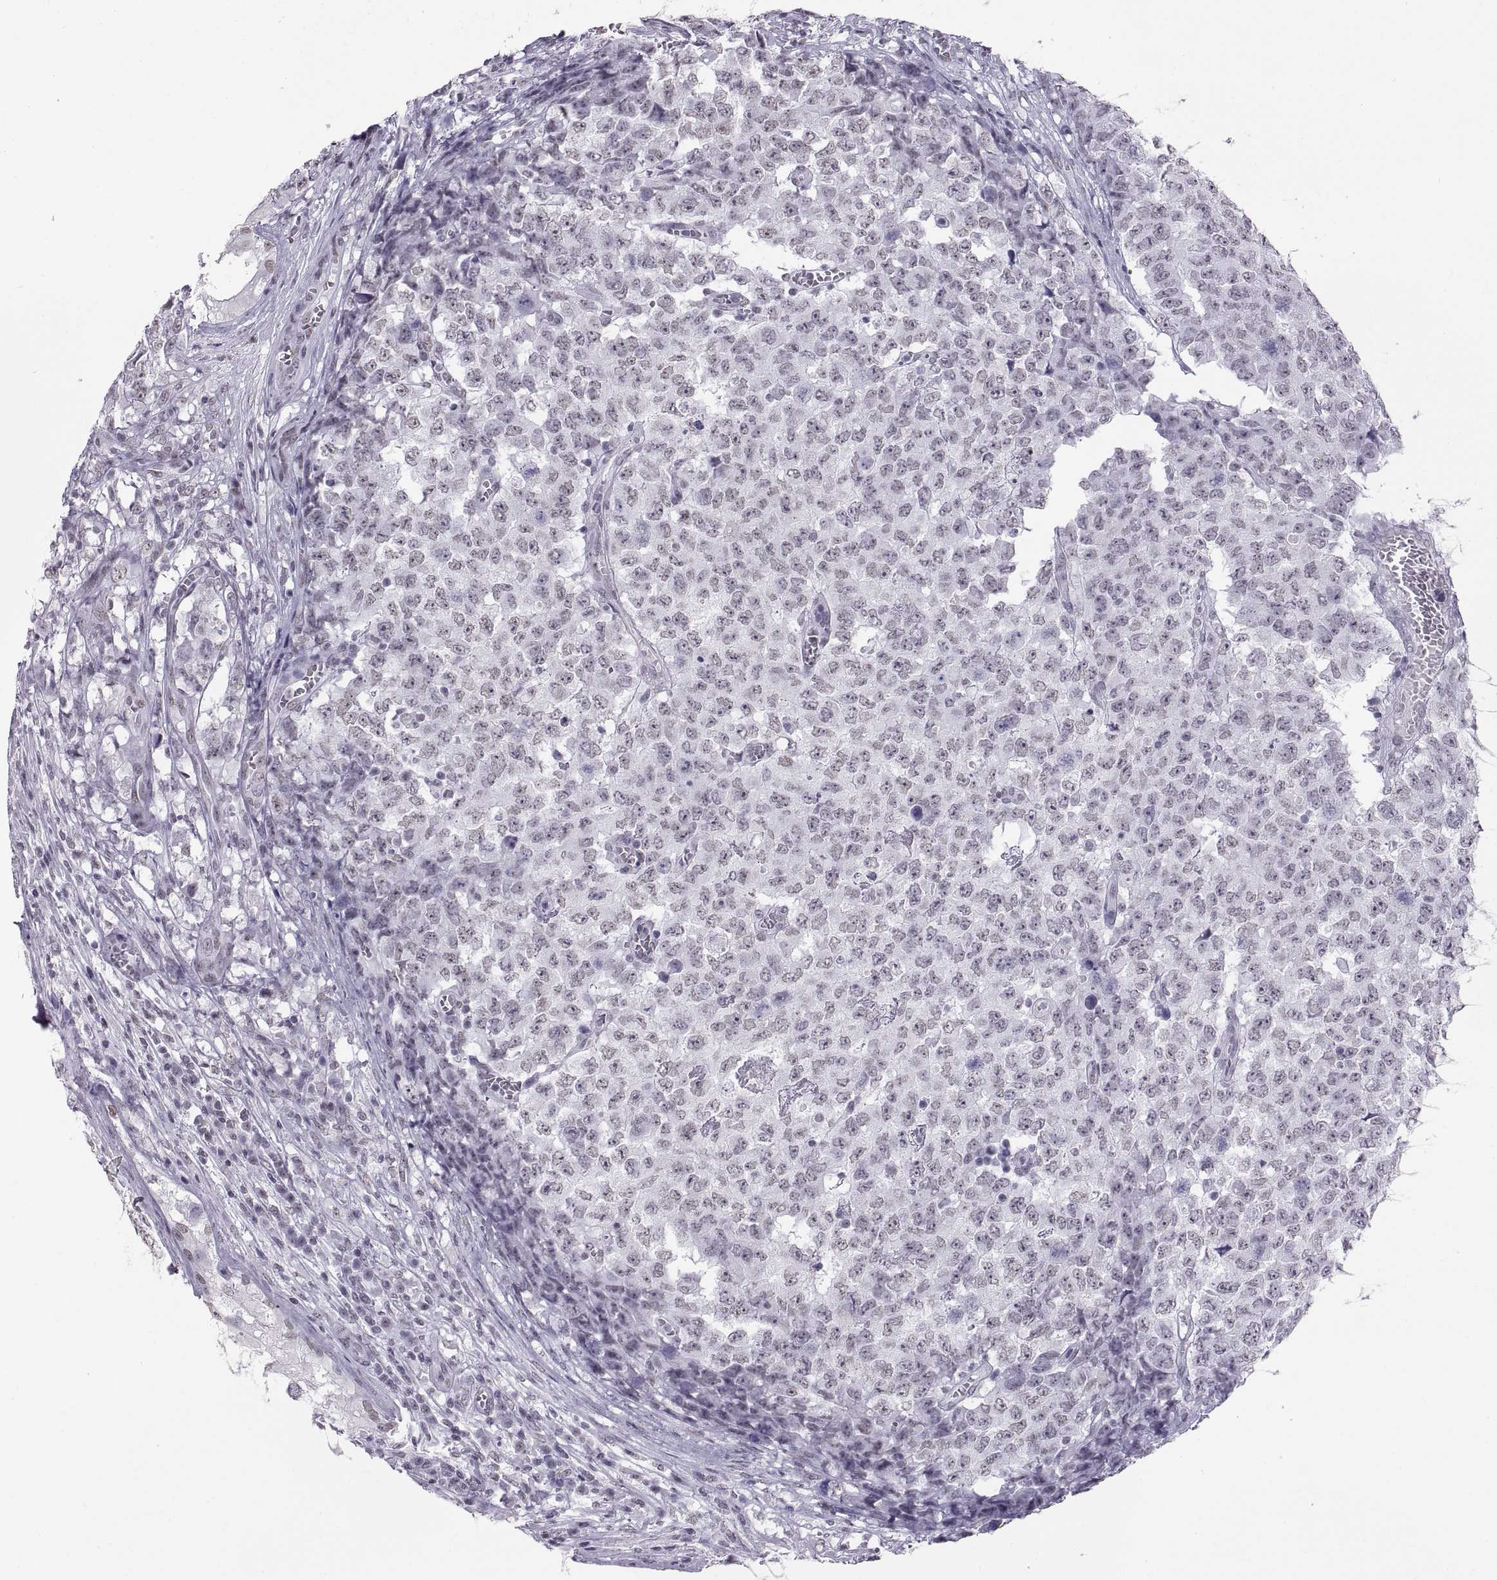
{"staining": {"intensity": "negative", "quantity": "none", "location": "none"}, "tissue": "testis cancer", "cell_type": "Tumor cells", "image_type": "cancer", "snomed": [{"axis": "morphology", "description": "Carcinoma, Embryonal, NOS"}, {"axis": "topography", "description": "Testis"}], "caption": "Immunohistochemistry (IHC) of human embryonal carcinoma (testis) exhibits no expression in tumor cells.", "gene": "CARTPT", "patient": {"sex": "male", "age": 23}}